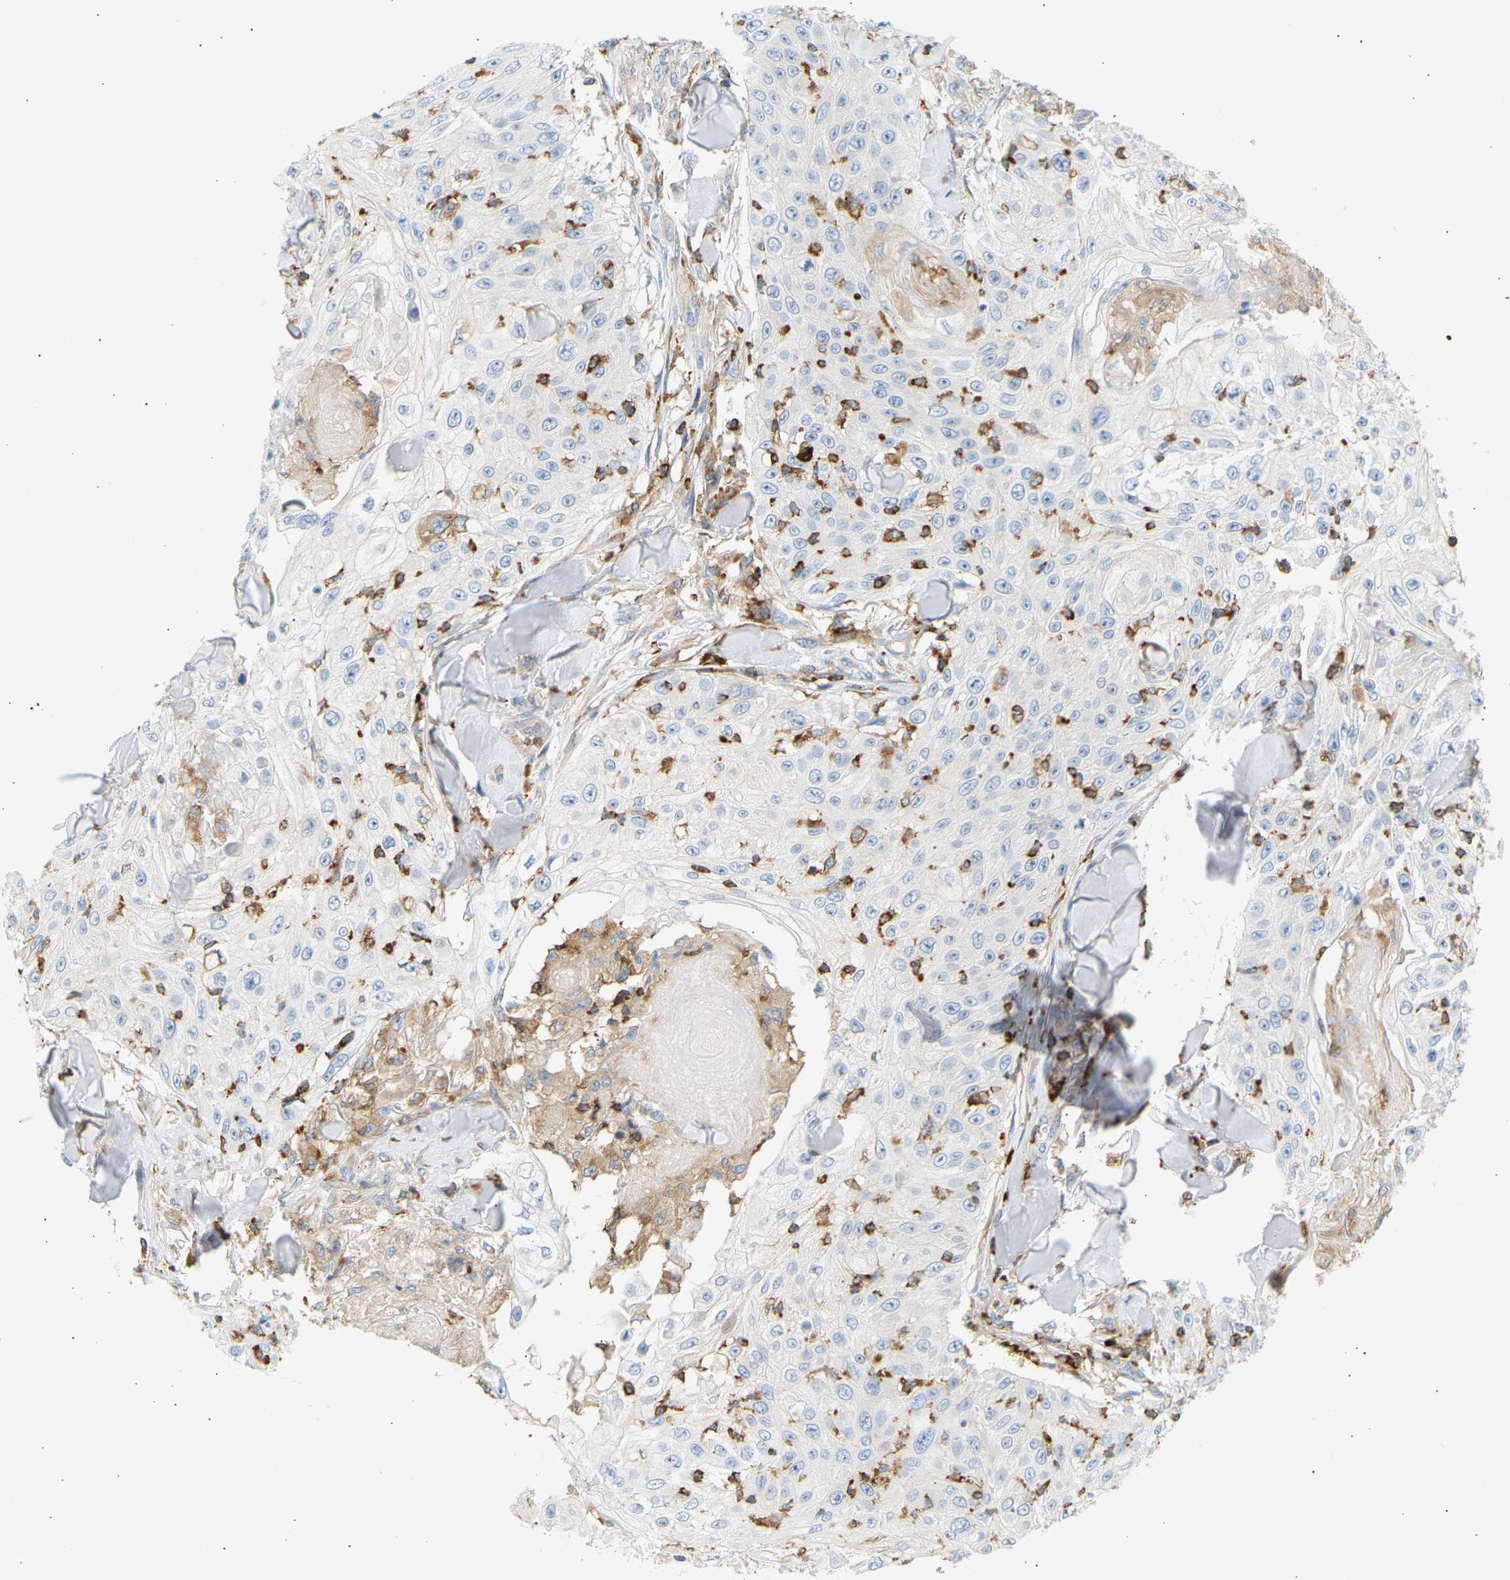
{"staining": {"intensity": "negative", "quantity": "none", "location": "none"}, "tissue": "skin cancer", "cell_type": "Tumor cells", "image_type": "cancer", "snomed": [{"axis": "morphology", "description": "Squamous cell carcinoma, NOS"}, {"axis": "topography", "description": "Skin"}], "caption": "Immunohistochemistry micrograph of human skin cancer stained for a protein (brown), which demonstrates no expression in tumor cells.", "gene": "FNBP1", "patient": {"sex": "male", "age": 86}}